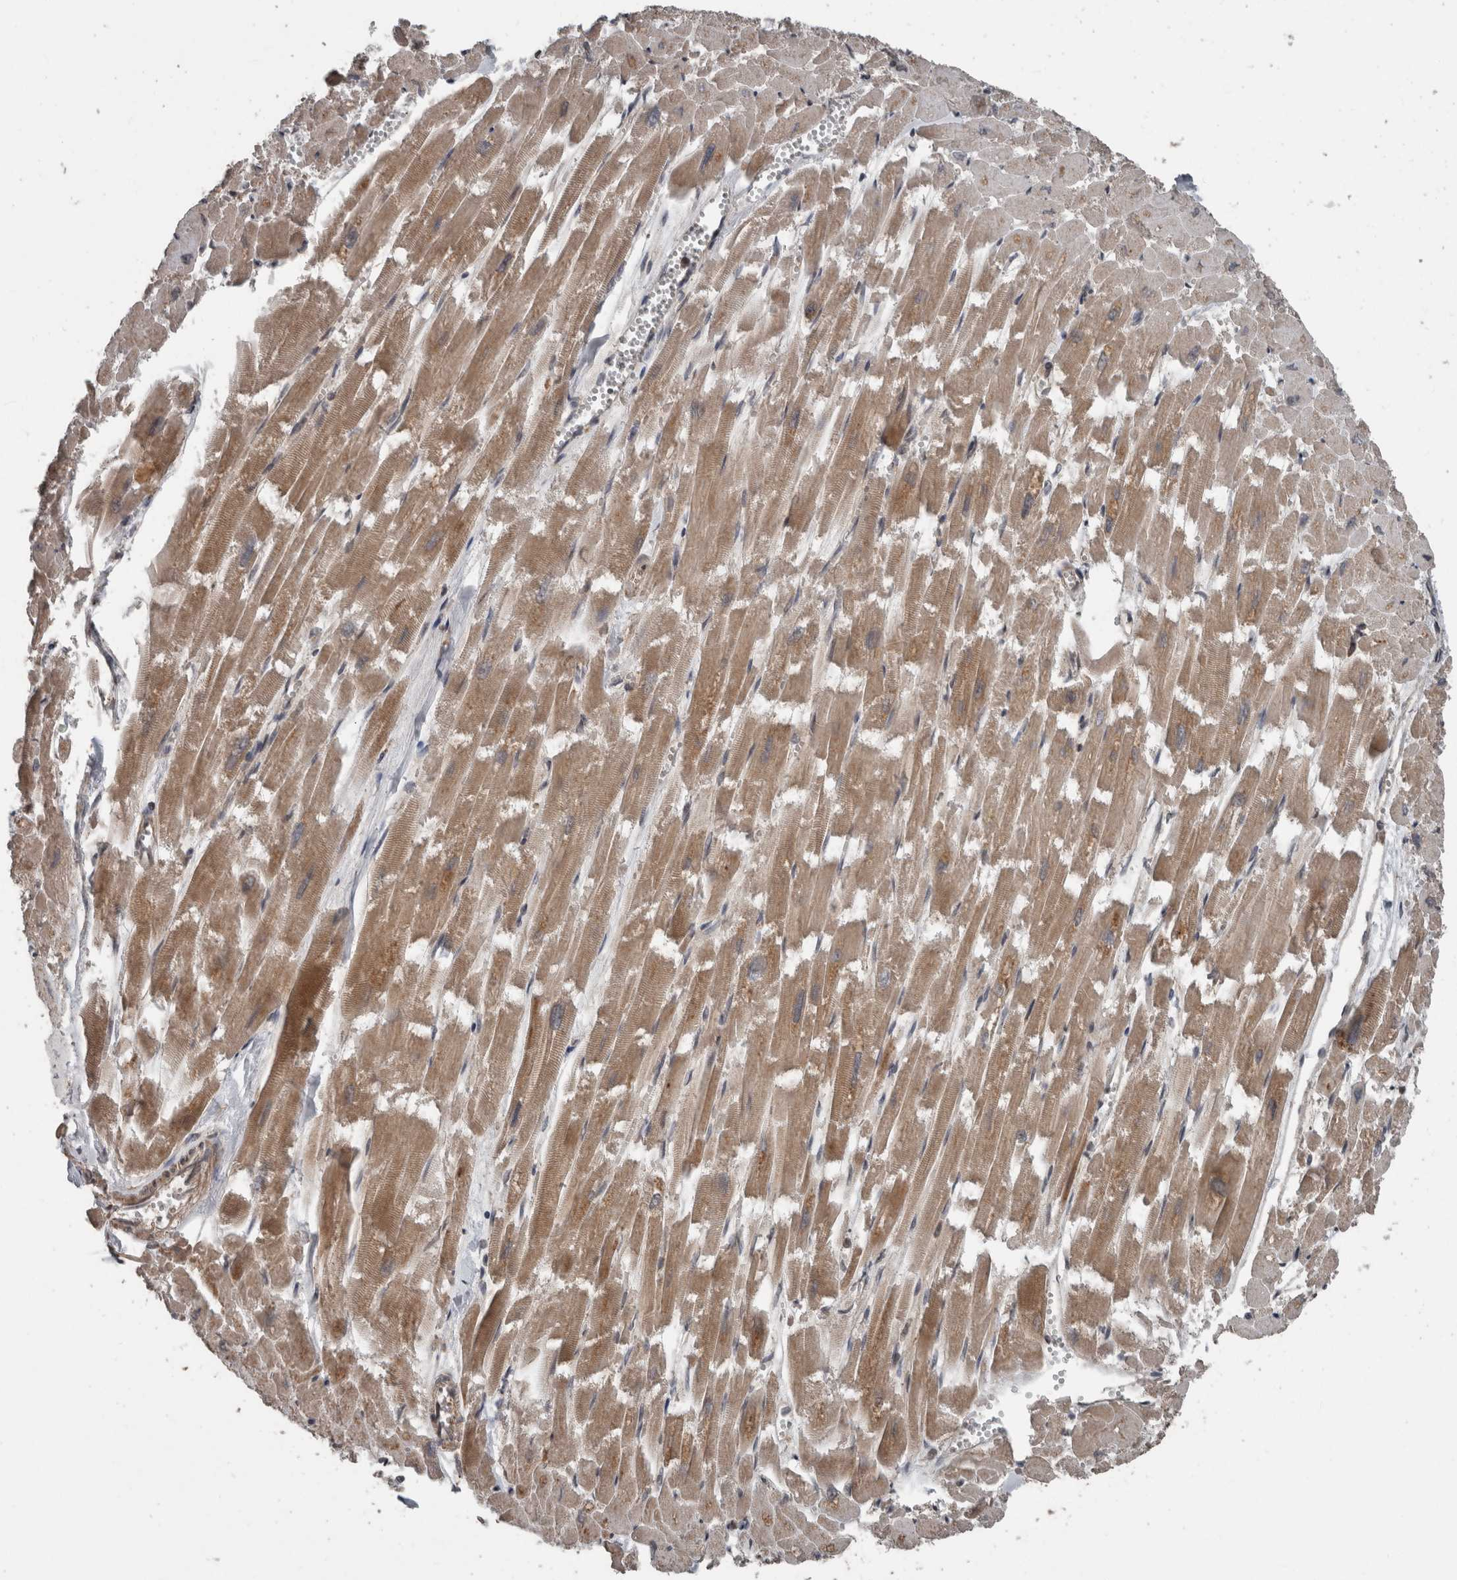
{"staining": {"intensity": "moderate", "quantity": ">75%", "location": "cytoplasmic/membranous"}, "tissue": "heart muscle", "cell_type": "Cardiomyocytes", "image_type": "normal", "snomed": [{"axis": "morphology", "description": "Normal tissue, NOS"}, {"axis": "topography", "description": "Heart"}], "caption": "Immunohistochemistry of benign heart muscle reveals medium levels of moderate cytoplasmic/membranous staining in approximately >75% of cardiomyocytes. (DAB IHC, brown staining for protein, blue staining for nuclei).", "gene": "RIOK3", "patient": {"sex": "male", "age": 54}}